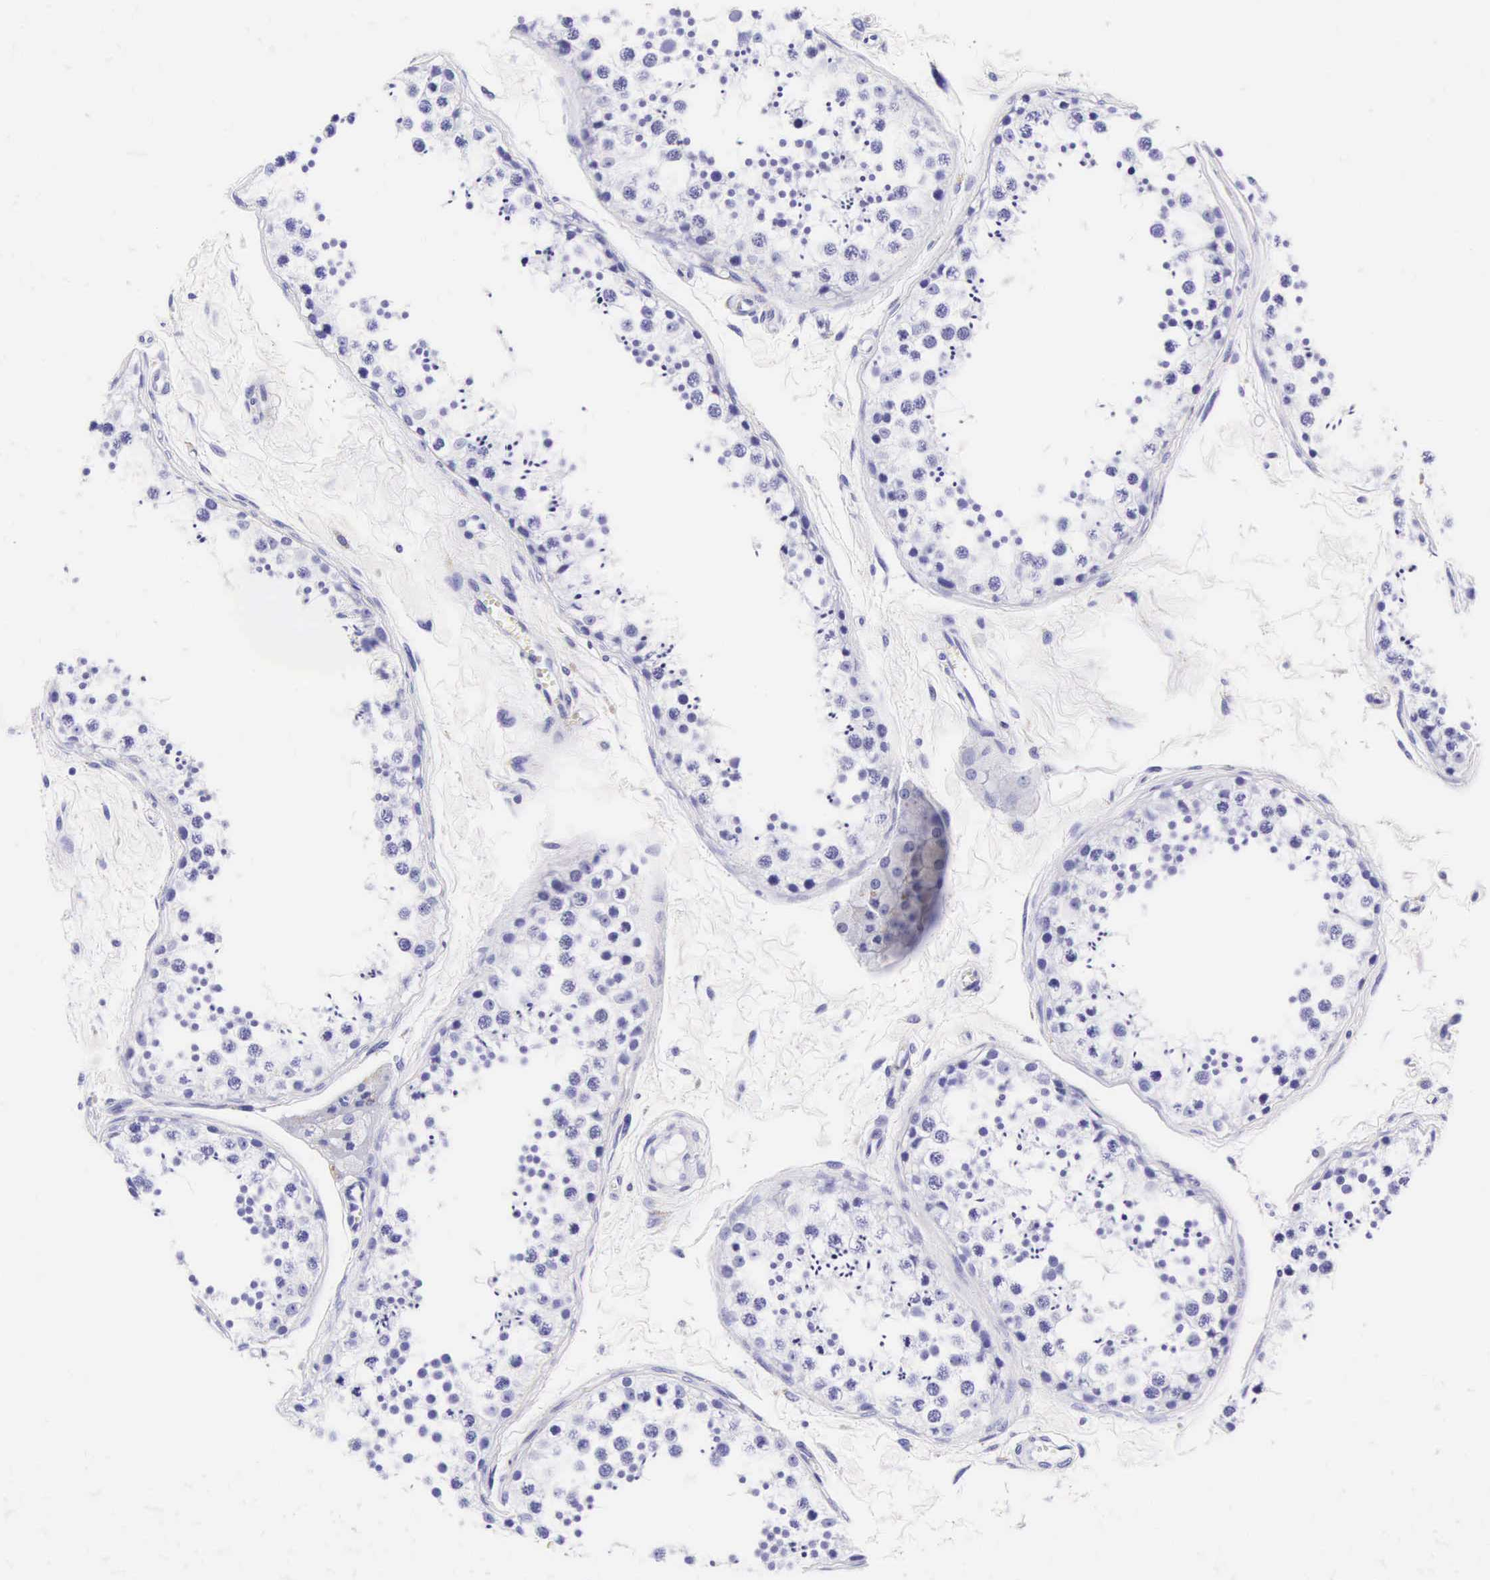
{"staining": {"intensity": "negative", "quantity": "none", "location": "none"}, "tissue": "testis", "cell_type": "Cells in seminiferous ducts", "image_type": "normal", "snomed": [{"axis": "morphology", "description": "Normal tissue, NOS"}, {"axis": "topography", "description": "Testis"}], "caption": "Immunohistochemical staining of unremarkable testis reveals no significant expression in cells in seminiferous ducts. (DAB IHC visualized using brightfield microscopy, high magnification).", "gene": "CD1A", "patient": {"sex": "male", "age": 57}}